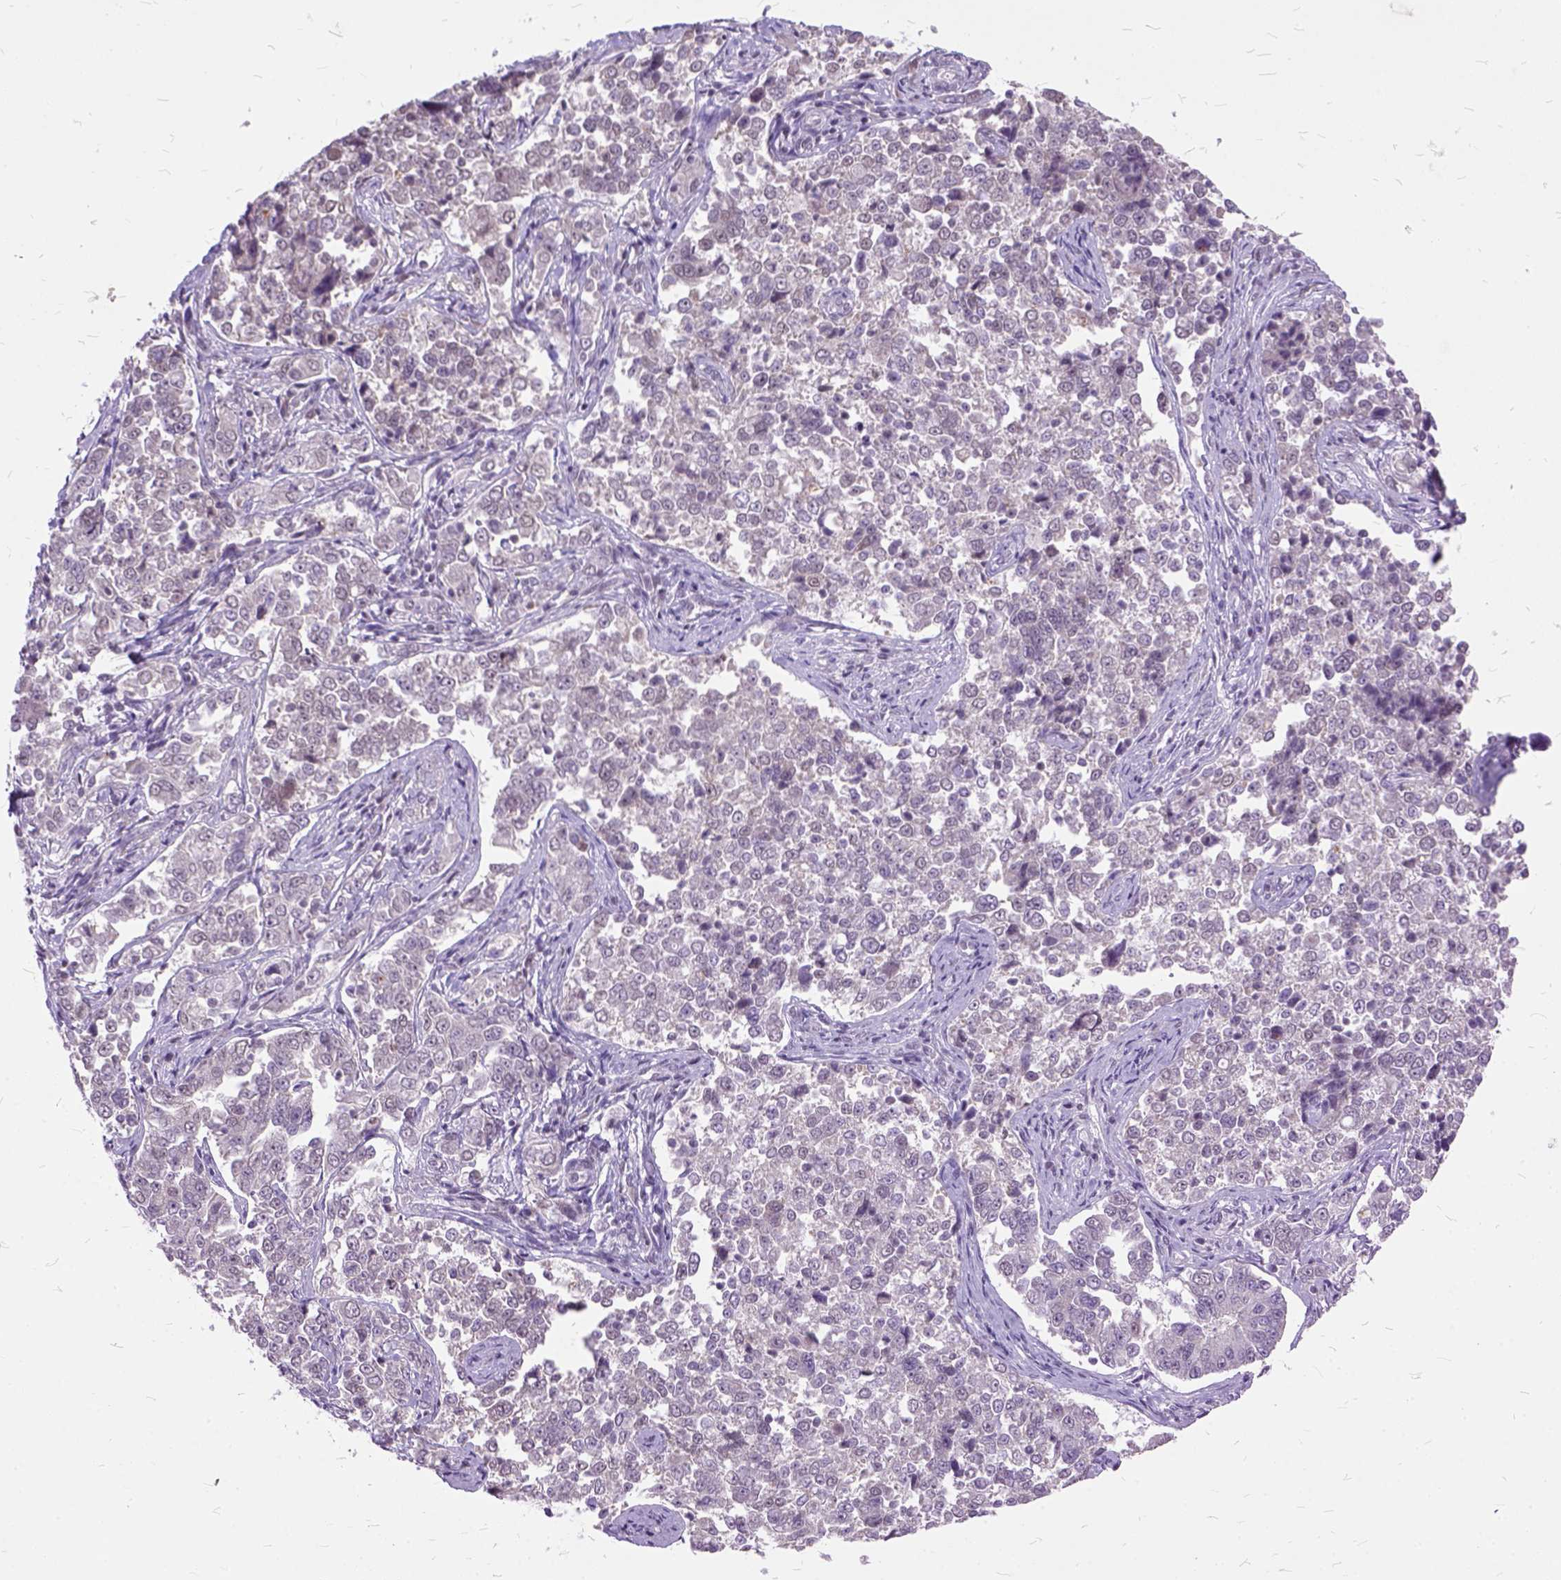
{"staining": {"intensity": "negative", "quantity": "none", "location": "none"}, "tissue": "endometrial cancer", "cell_type": "Tumor cells", "image_type": "cancer", "snomed": [{"axis": "morphology", "description": "Adenocarcinoma, NOS"}, {"axis": "topography", "description": "Endometrium"}], "caption": "Immunohistochemistry (IHC) of human endometrial cancer (adenocarcinoma) displays no expression in tumor cells. Brightfield microscopy of immunohistochemistry stained with DAB (brown) and hematoxylin (blue), captured at high magnification.", "gene": "ORC5", "patient": {"sex": "female", "age": 43}}